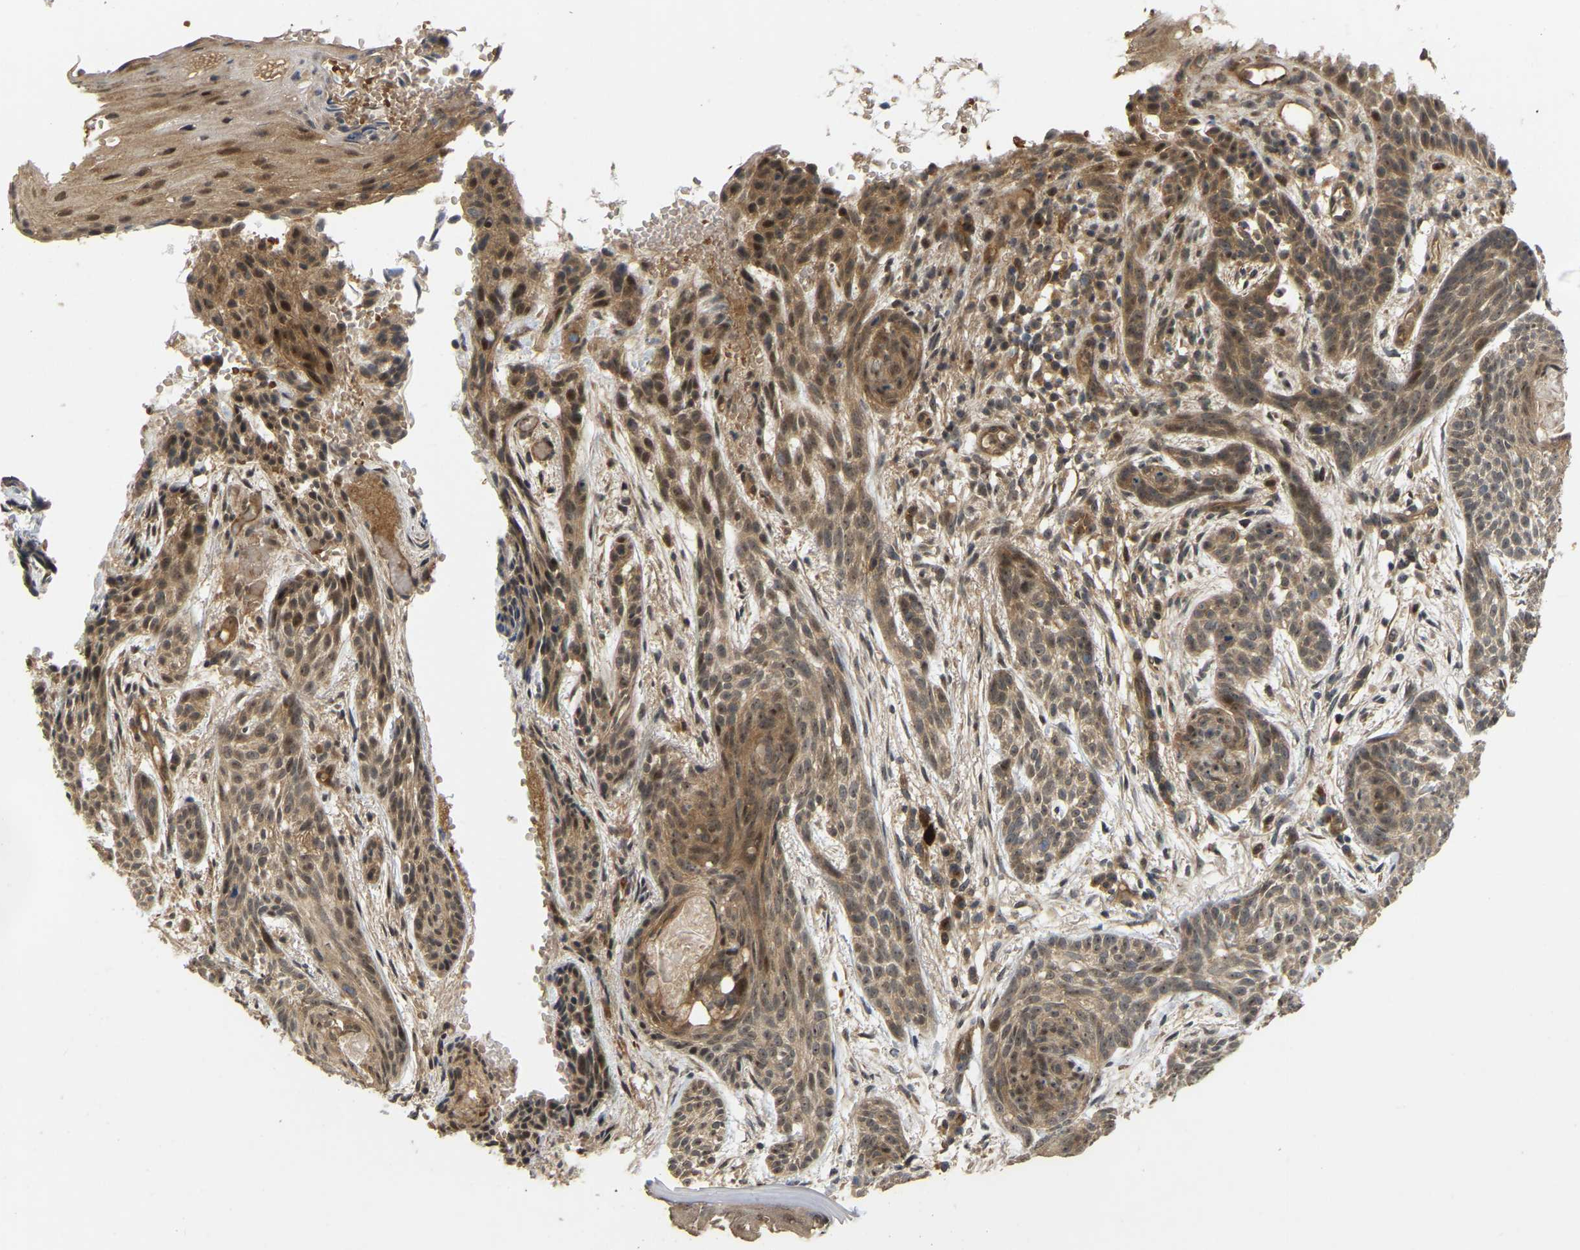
{"staining": {"intensity": "moderate", "quantity": ">75%", "location": "cytoplasmic/membranous,nuclear"}, "tissue": "skin cancer", "cell_type": "Tumor cells", "image_type": "cancer", "snomed": [{"axis": "morphology", "description": "Basal cell carcinoma"}, {"axis": "topography", "description": "Skin"}], "caption": "DAB (3,3'-diaminobenzidine) immunohistochemical staining of human skin cancer shows moderate cytoplasmic/membranous and nuclear protein expression in approximately >75% of tumor cells.", "gene": "LIMK2", "patient": {"sex": "female", "age": 59}}